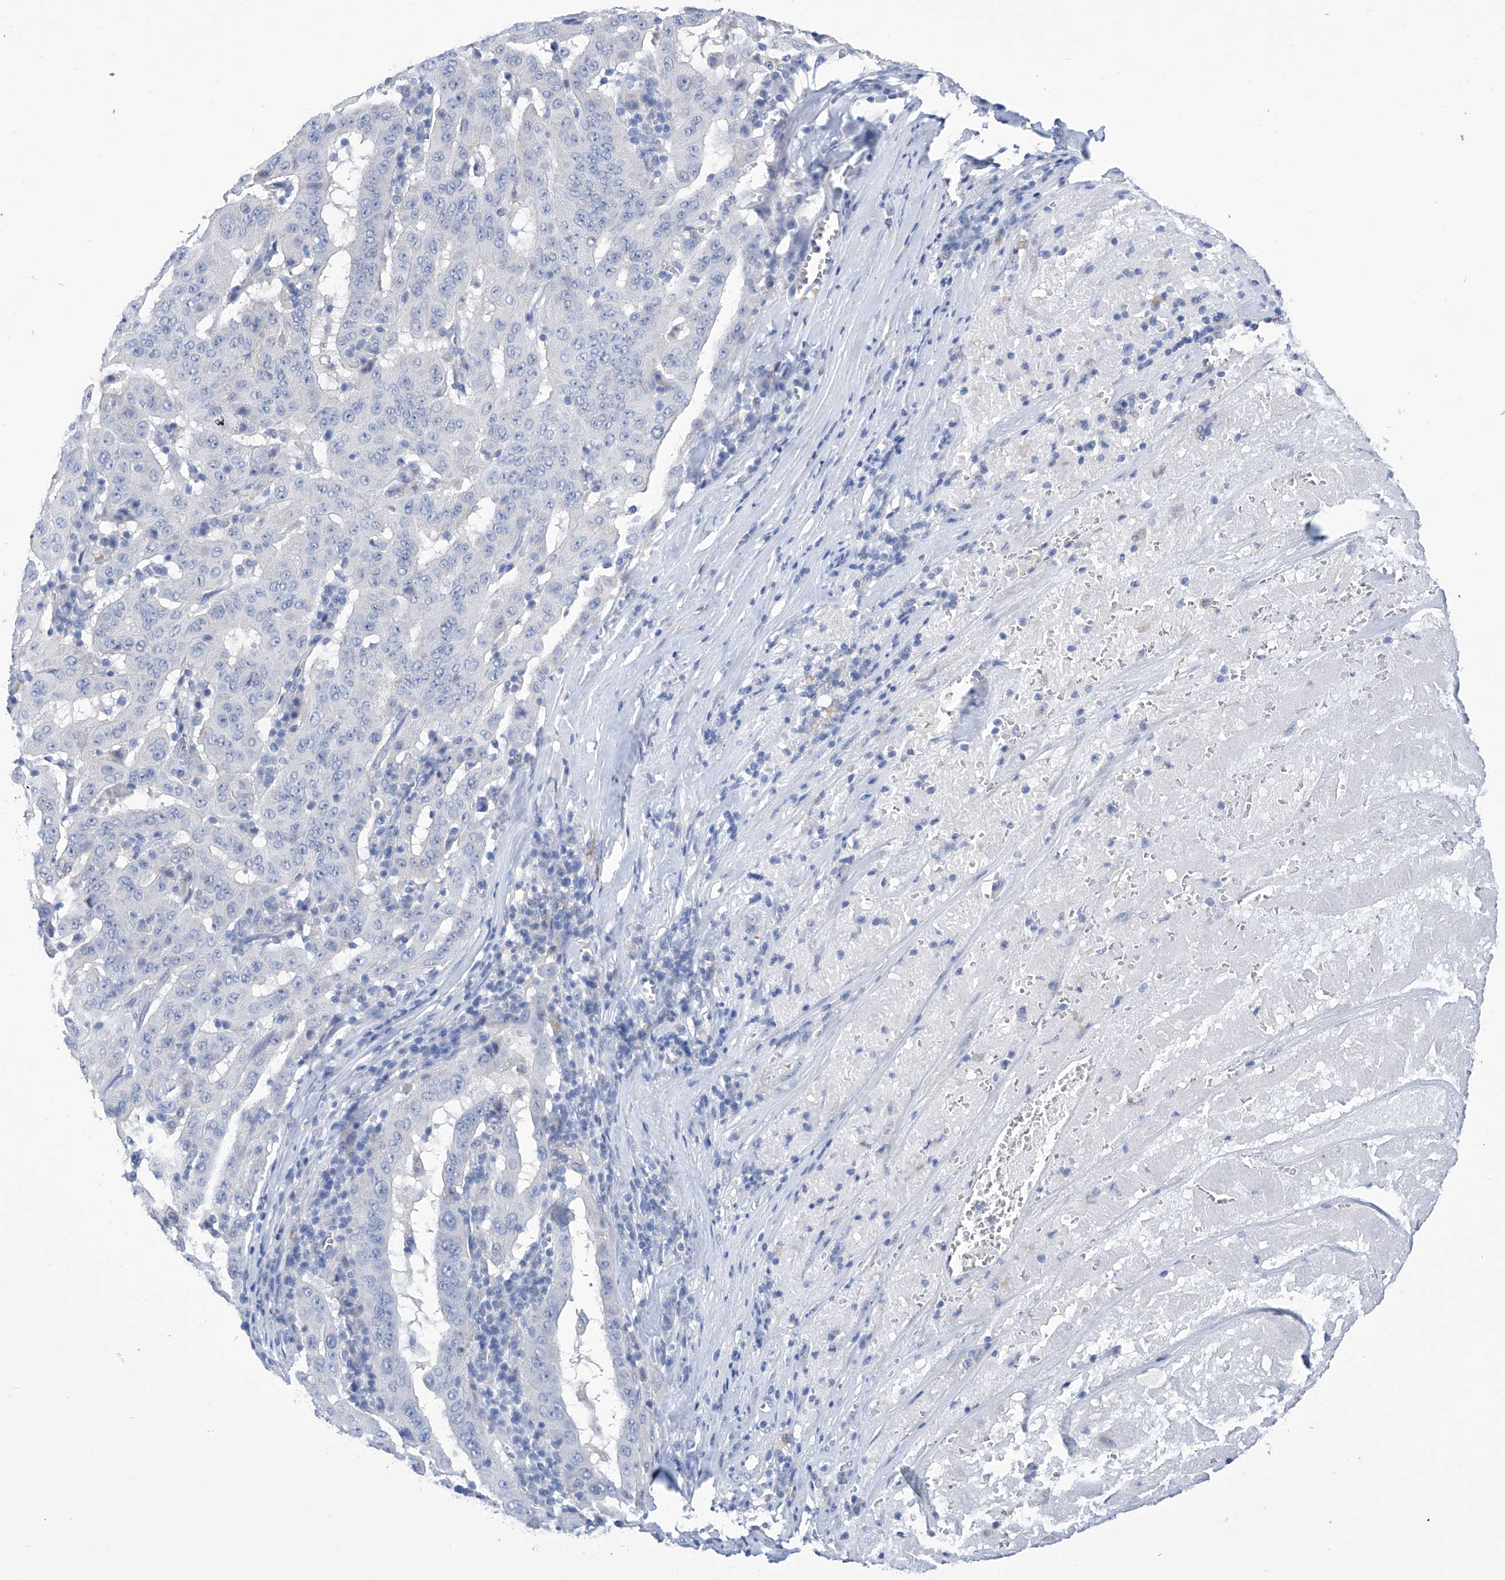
{"staining": {"intensity": "negative", "quantity": "none", "location": "none"}, "tissue": "pancreatic cancer", "cell_type": "Tumor cells", "image_type": "cancer", "snomed": [{"axis": "morphology", "description": "Adenocarcinoma, NOS"}, {"axis": "topography", "description": "Pancreas"}], "caption": "This photomicrograph is of pancreatic cancer stained with IHC to label a protein in brown with the nuclei are counter-stained blue. There is no positivity in tumor cells. (DAB immunohistochemistry (IHC), high magnification).", "gene": "IMPA2", "patient": {"sex": "male", "age": 63}}